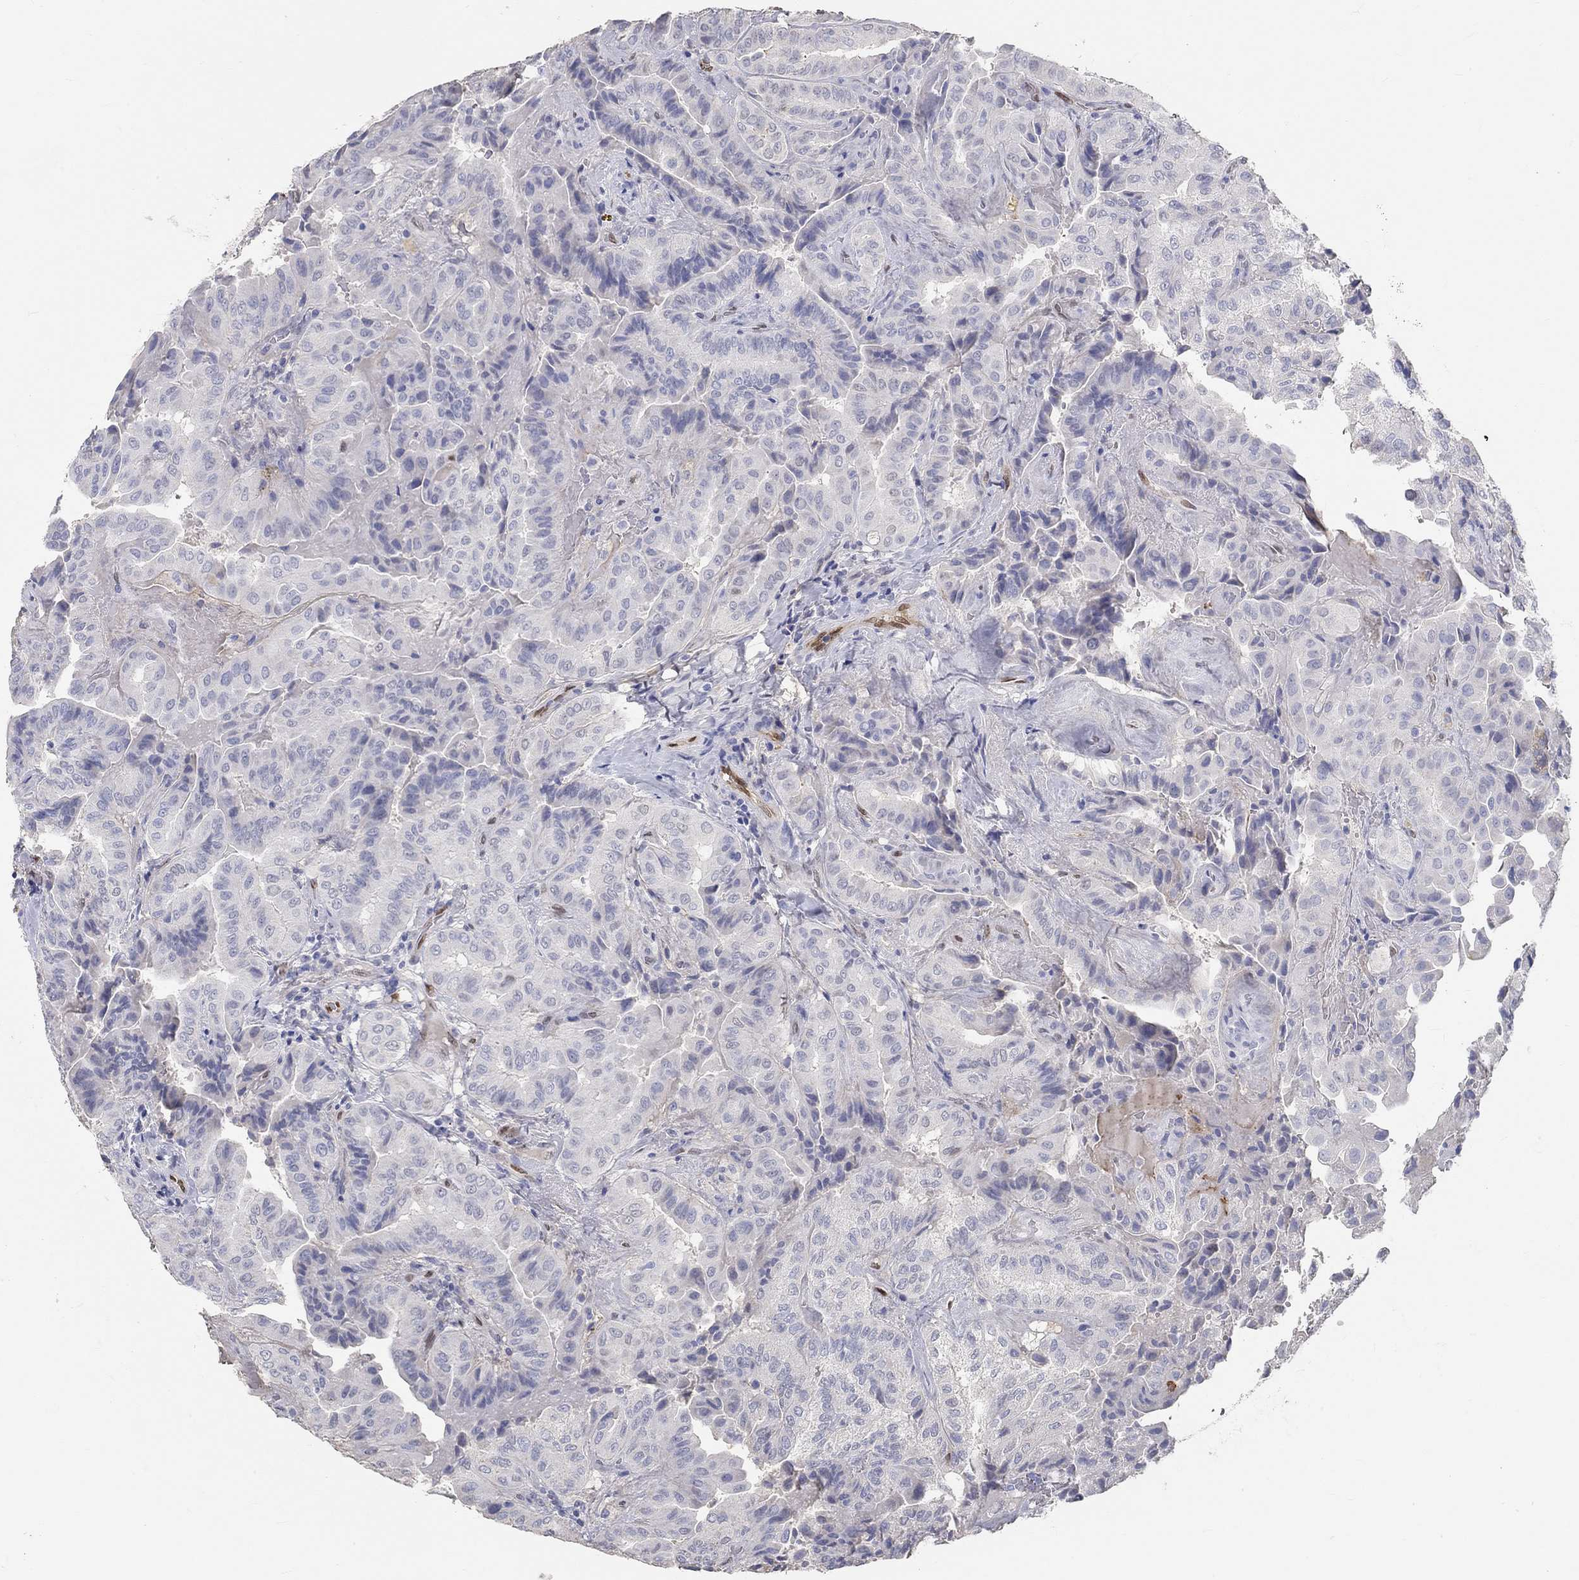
{"staining": {"intensity": "negative", "quantity": "none", "location": "none"}, "tissue": "thyroid cancer", "cell_type": "Tumor cells", "image_type": "cancer", "snomed": [{"axis": "morphology", "description": "Papillary adenocarcinoma, NOS"}, {"axis": "topography", "description": "Thyroid gland"}], "caption": "This is a image of IHC staining of thyroid cancer, which shows no staining in tumor cells.", "gene": "FGF2", "patient": {"sex": "female", "age": 68}}